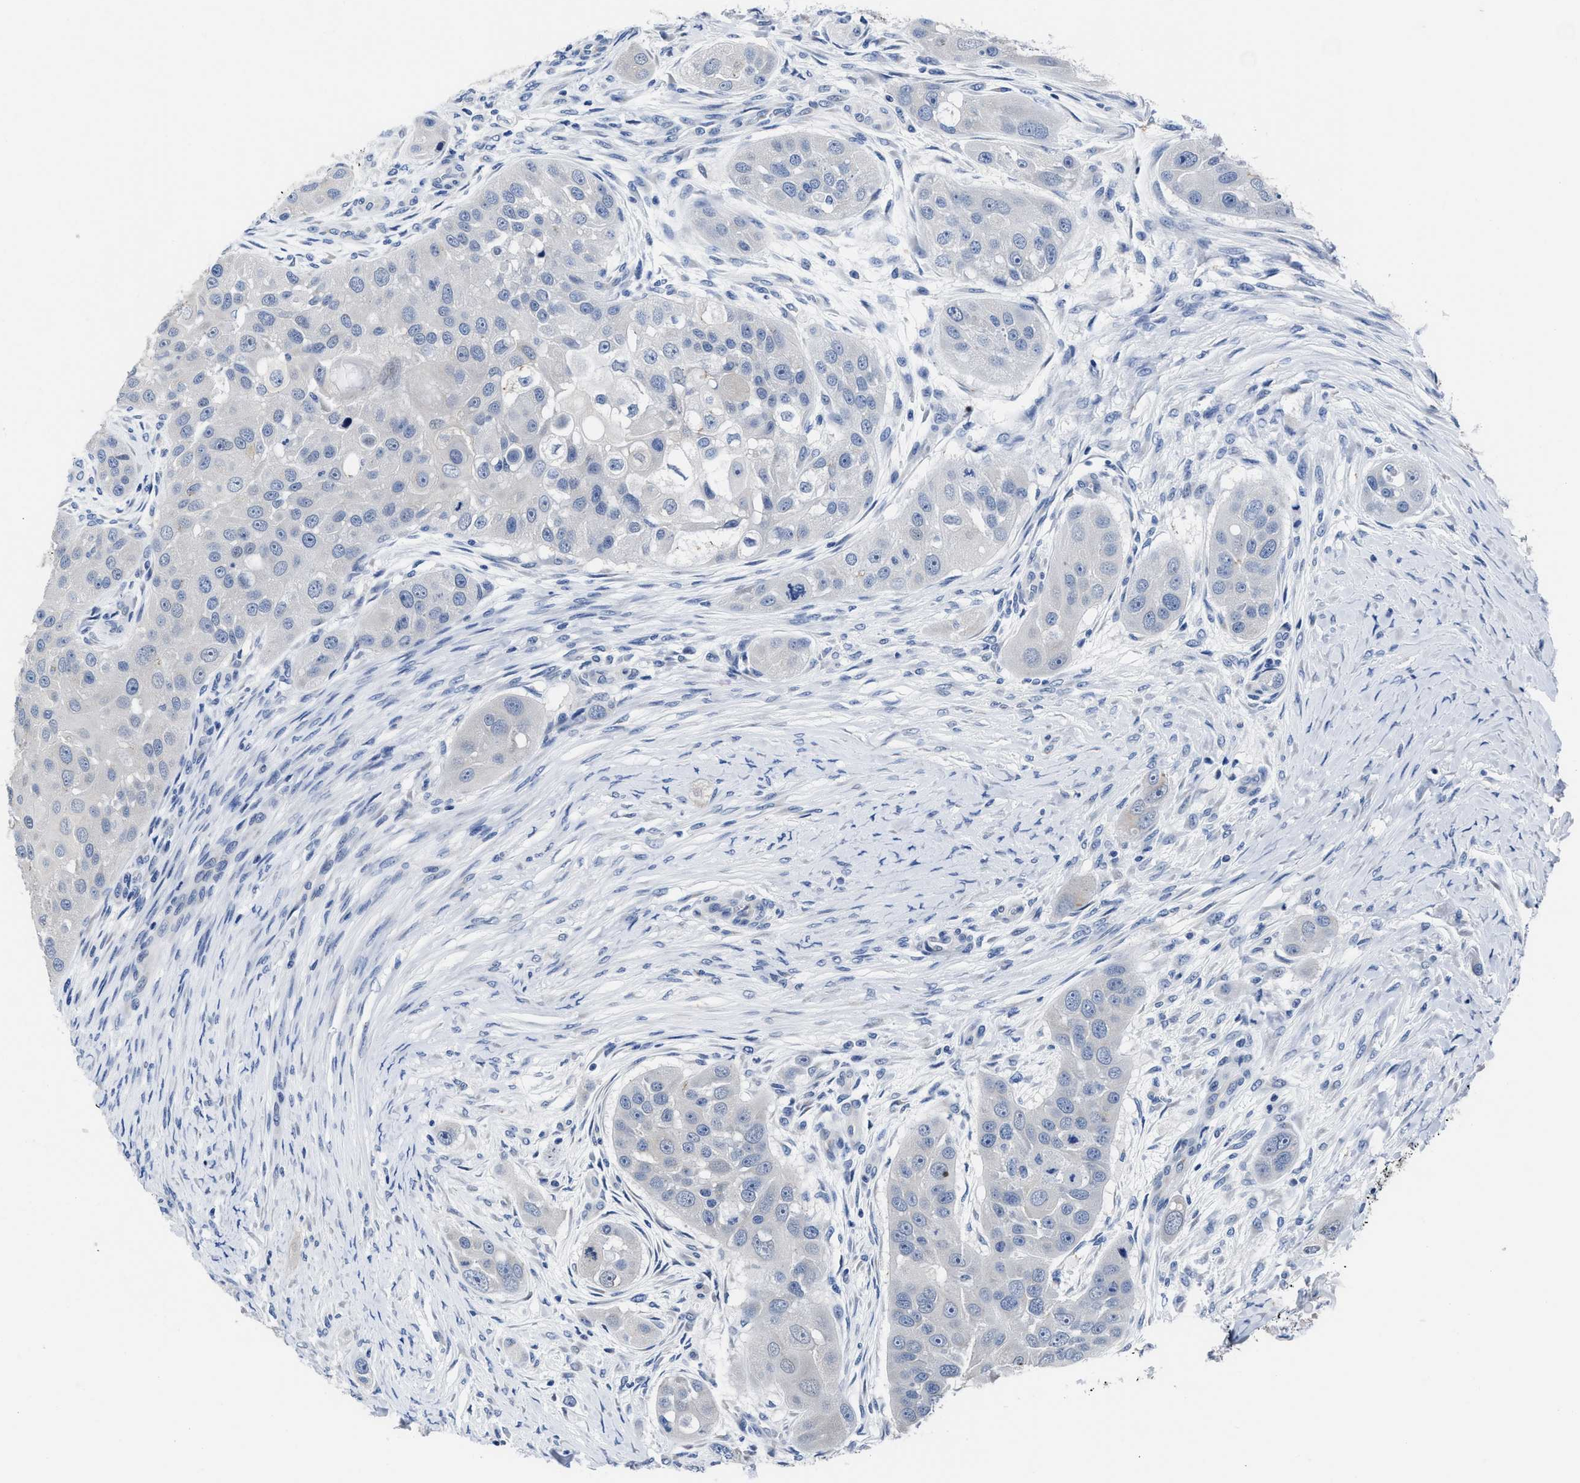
{"staining": {"intensity": "negative", "quantity": "none", "location": "none"}, "tissue": "head and neck cancer", "cell_type": "Tumor cells", "image_type": "cancer", "snomed": [{"axis": "morphology", "description": "Normal tissue, NOS"}, {"axis": "morphology", "description": "Squamous cell carcinoma, NOS"}, {"axis": "topography", "description": "Skeletal muscle"}, {"axis": "topography", "description": "Head-Neck"}], "caption": "High power microscopy image of an immunohistochemistry image of head and neck cancer, revealing no significant expression in tumor cells. (DAB (3,3'-diaminobenzidine) immunohistochemistry (IHC) visualized using brightfield microscopy, high magnification).", "gene": "HOOK1", "patient": {"sex": "male", "age": 51}}